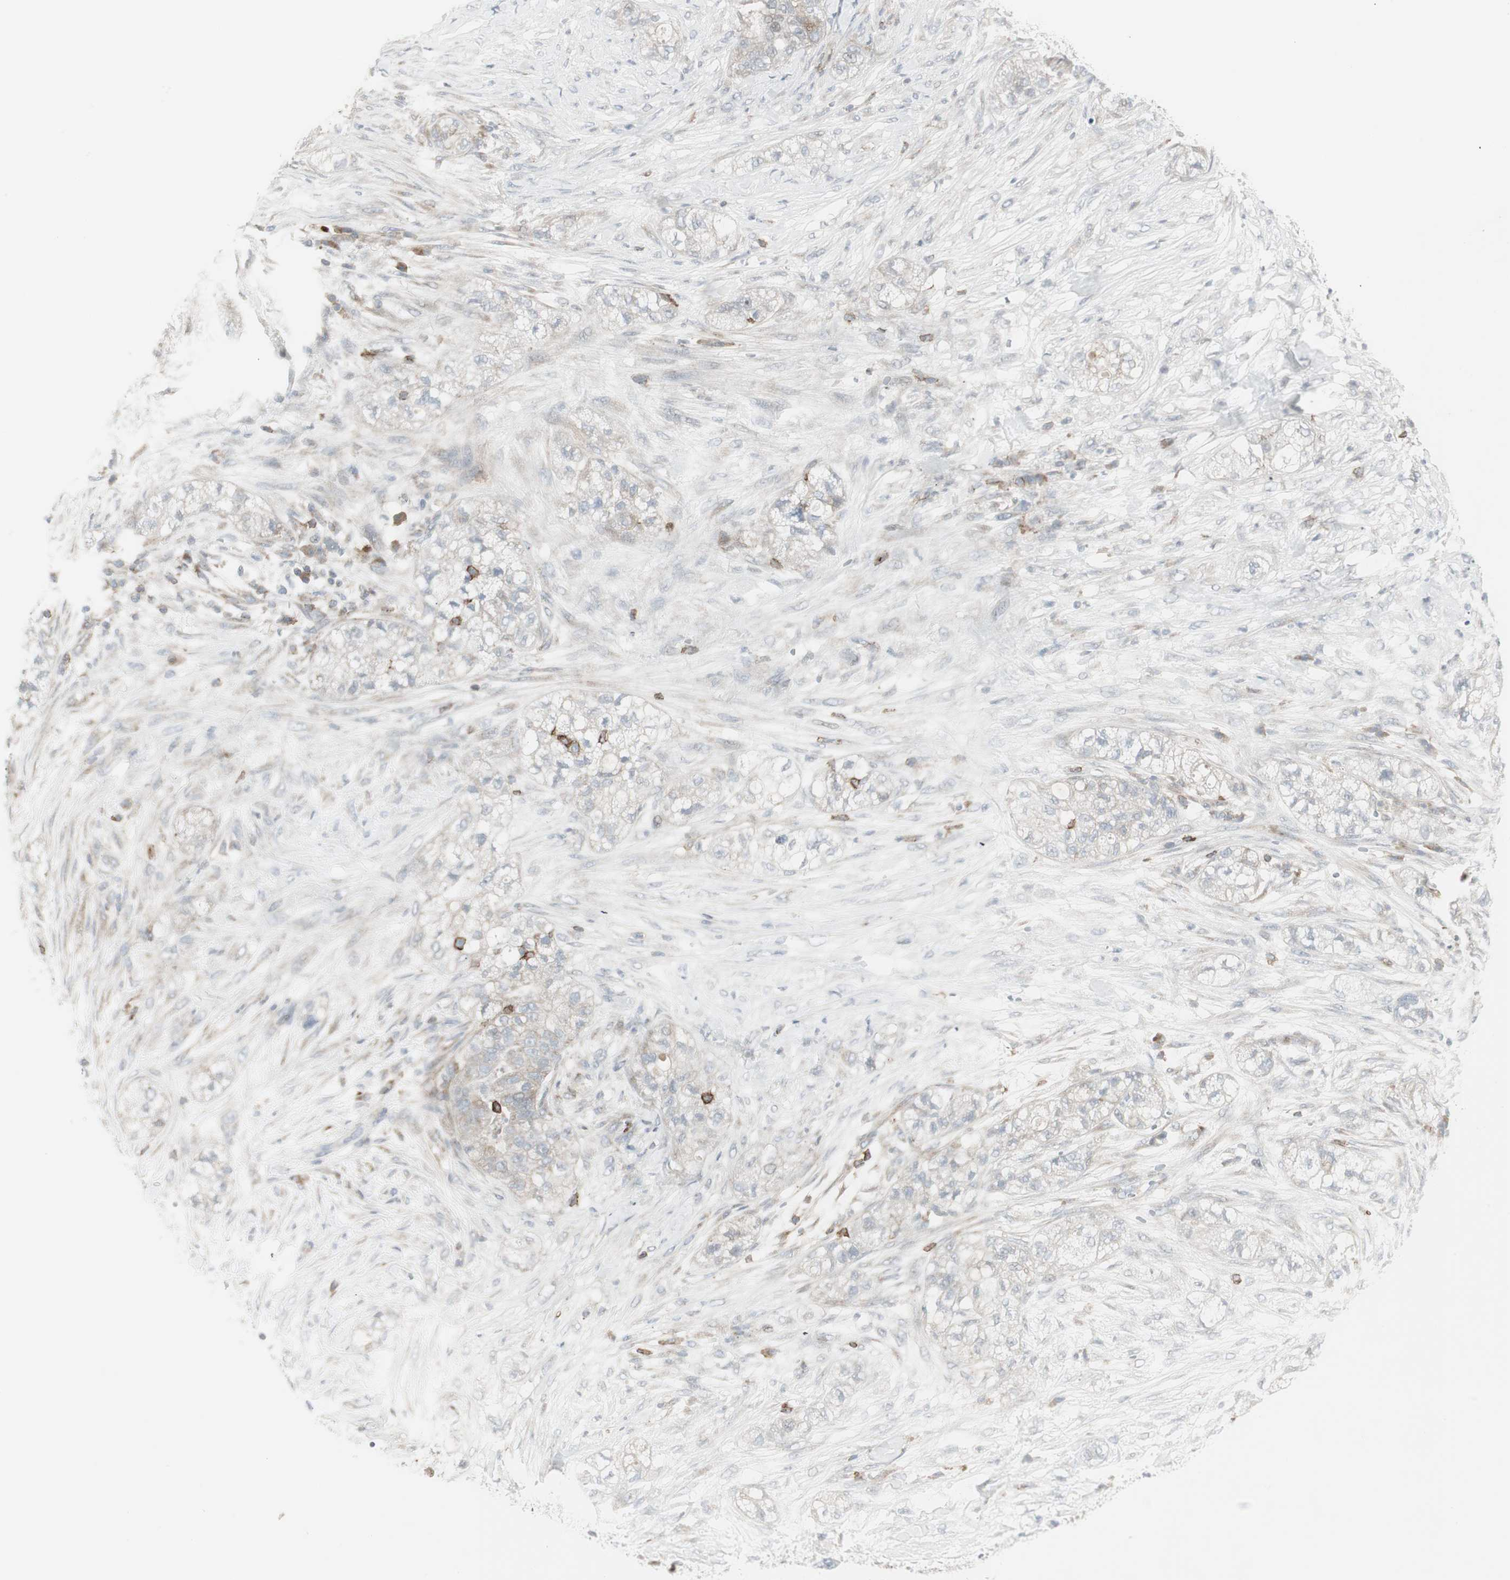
{"staining": {"intensity": "negative", "quantity": "none", "location": "none"}, "tissue": "pancreatic cancer", "cell_type": "Tumor cells", "image_type": "cancer", "snomed": [{"axis": "morphology", "description": "Adenocarcinoma, NOS"}, {"axis": "topography", "description": "Pancreas"}], "caption": "An immunohistochemistry image of pancreatic cancer (adenocarcinoma) is shown. There is no staining in tumor cells of pancreatic cancer (adenocarcinoma).", "gene": "MAP4K4", "patient": {"sex": "female", "age": 78}}